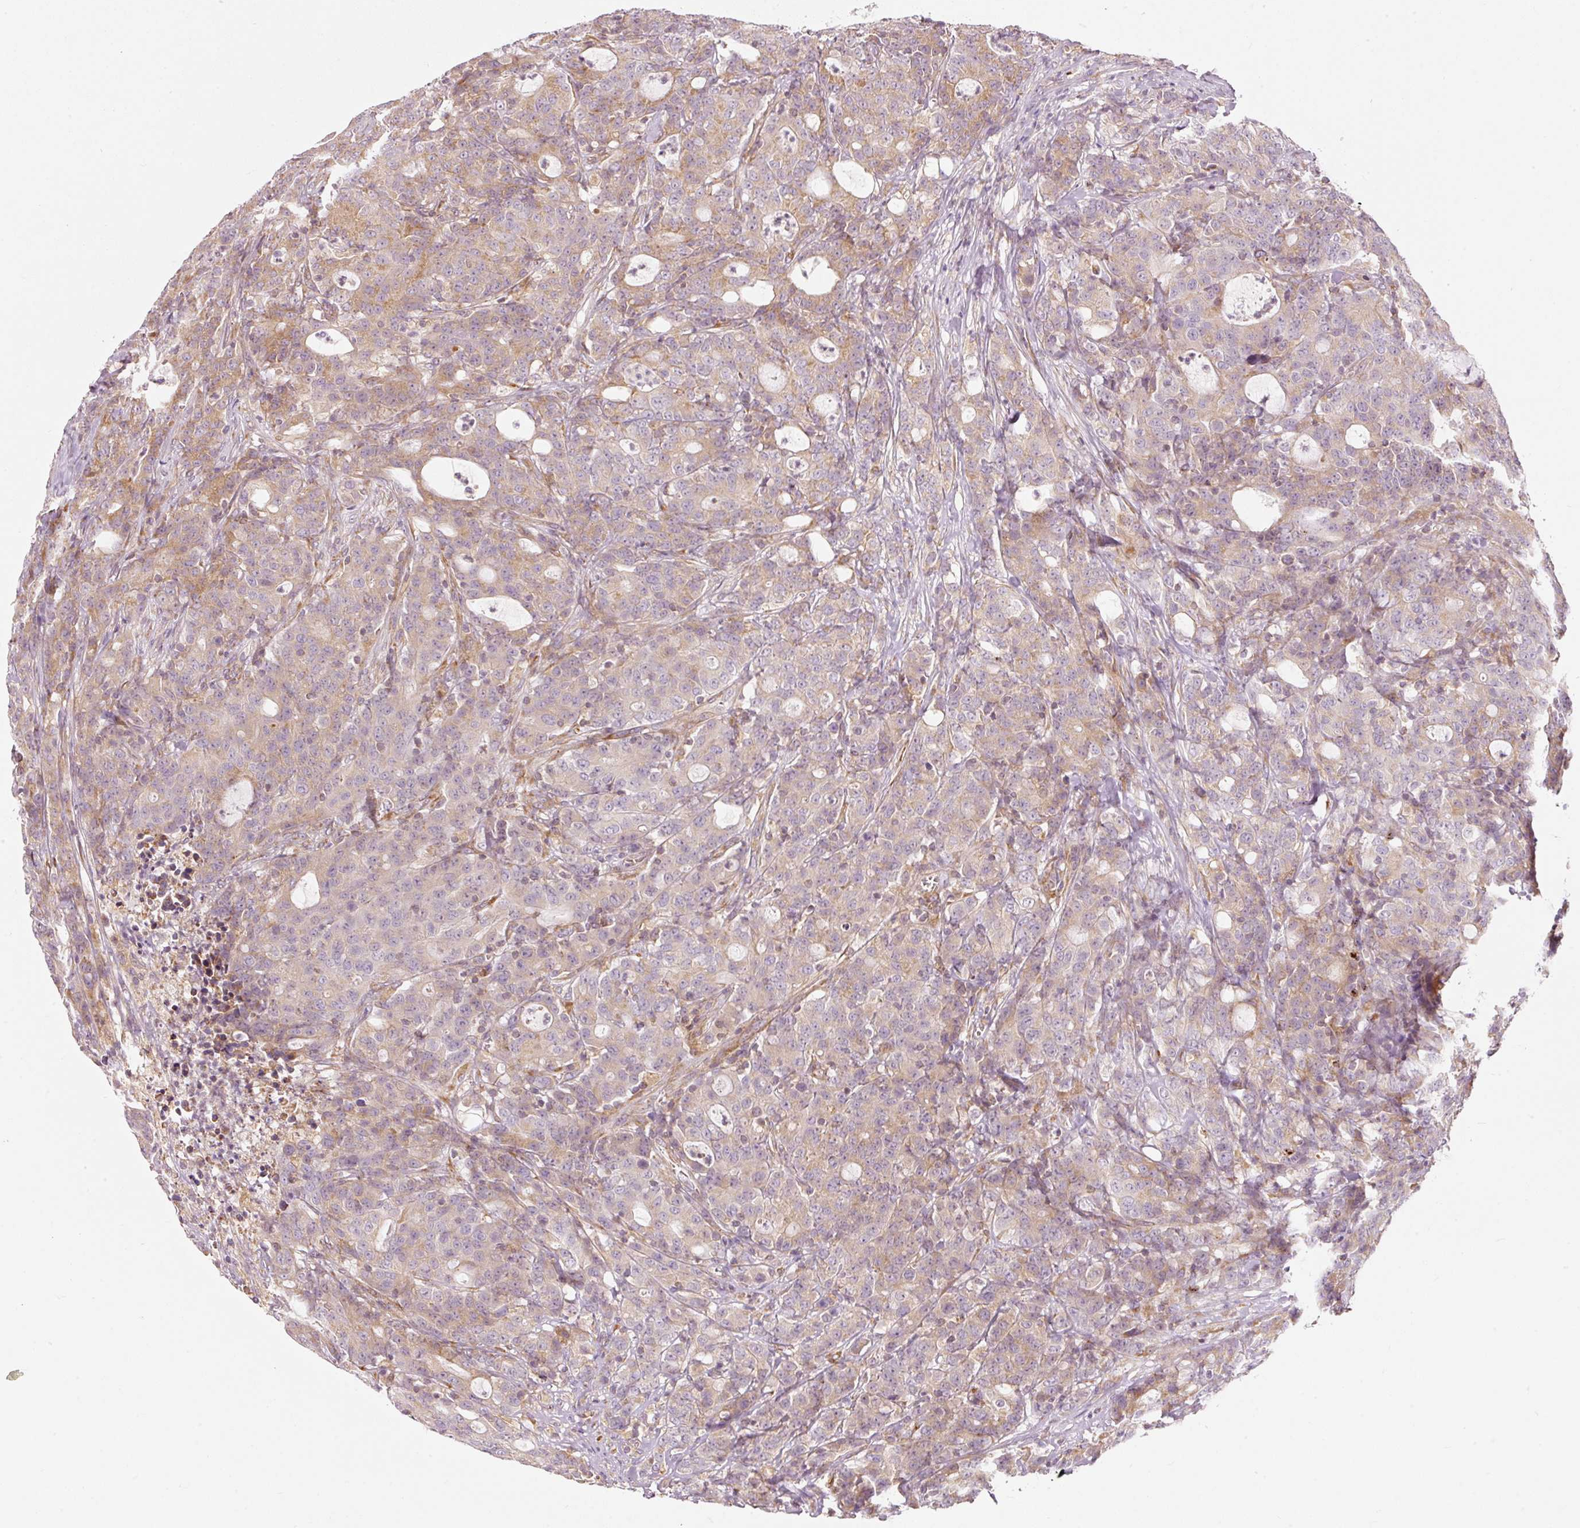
{"staining": {"intensity": "weak", "quantity": "25%-75%", "location": "cytoplasmic/membranous"}, "tissue": "colorectal cancer", "cell_type": "Tumor cells", "image_type": "cancer", "snomed": [{"axis": "morphology", "description": "Adenocarcinoma, NOS"}, {"axis": "topography", "description": "Colon"}], "caption": "DAB immunohistochemical staining of human colorectal cancer (adenocarcinoma) demonstrates weak cytoplasmic/membranous protein staining in about 25%-75% of tumor cells.", "gene": "SNAPC5", "patient": {"sex": "male", "age": 83}}